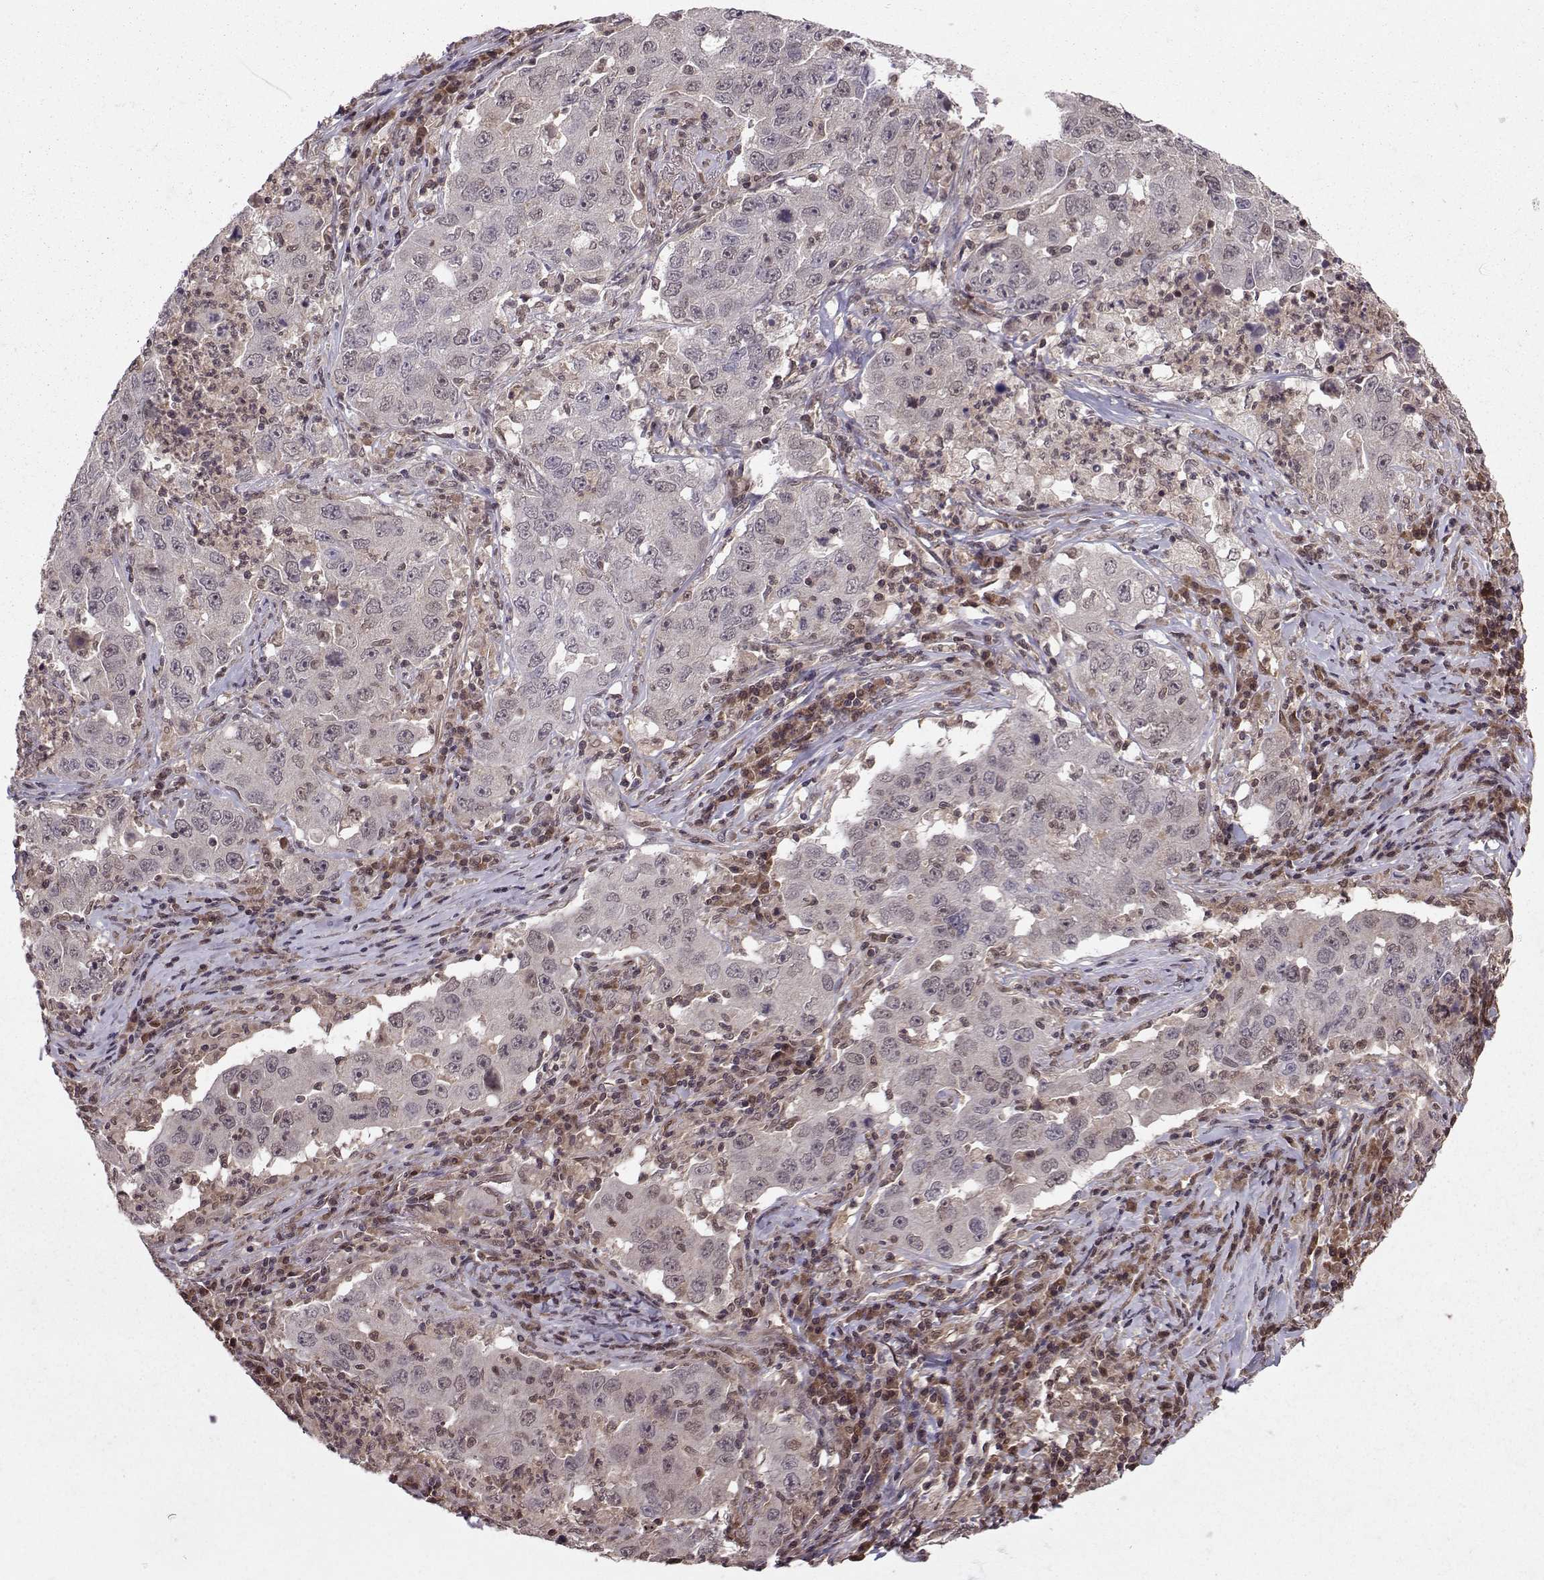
{"staining": {"intensity": "negative", "quantity": "none", "location": "none"}, "tissue": "lung cancer", "cell_type": "Tumor cells", "image_type": "cancer", "snomed": [{"axis": "morphology", "description": "Adenocarcinoma, NOS"}, {"axis": "topography", "description": "Lung"}], "caption": "DAB (3,3'-diaminobenzidine) immunohistochemical staining of lung cancer reveals no significant expression in tumor cells.", "gene": "PPP2R2A", "patient": {"sex": "male", "age": 73}}